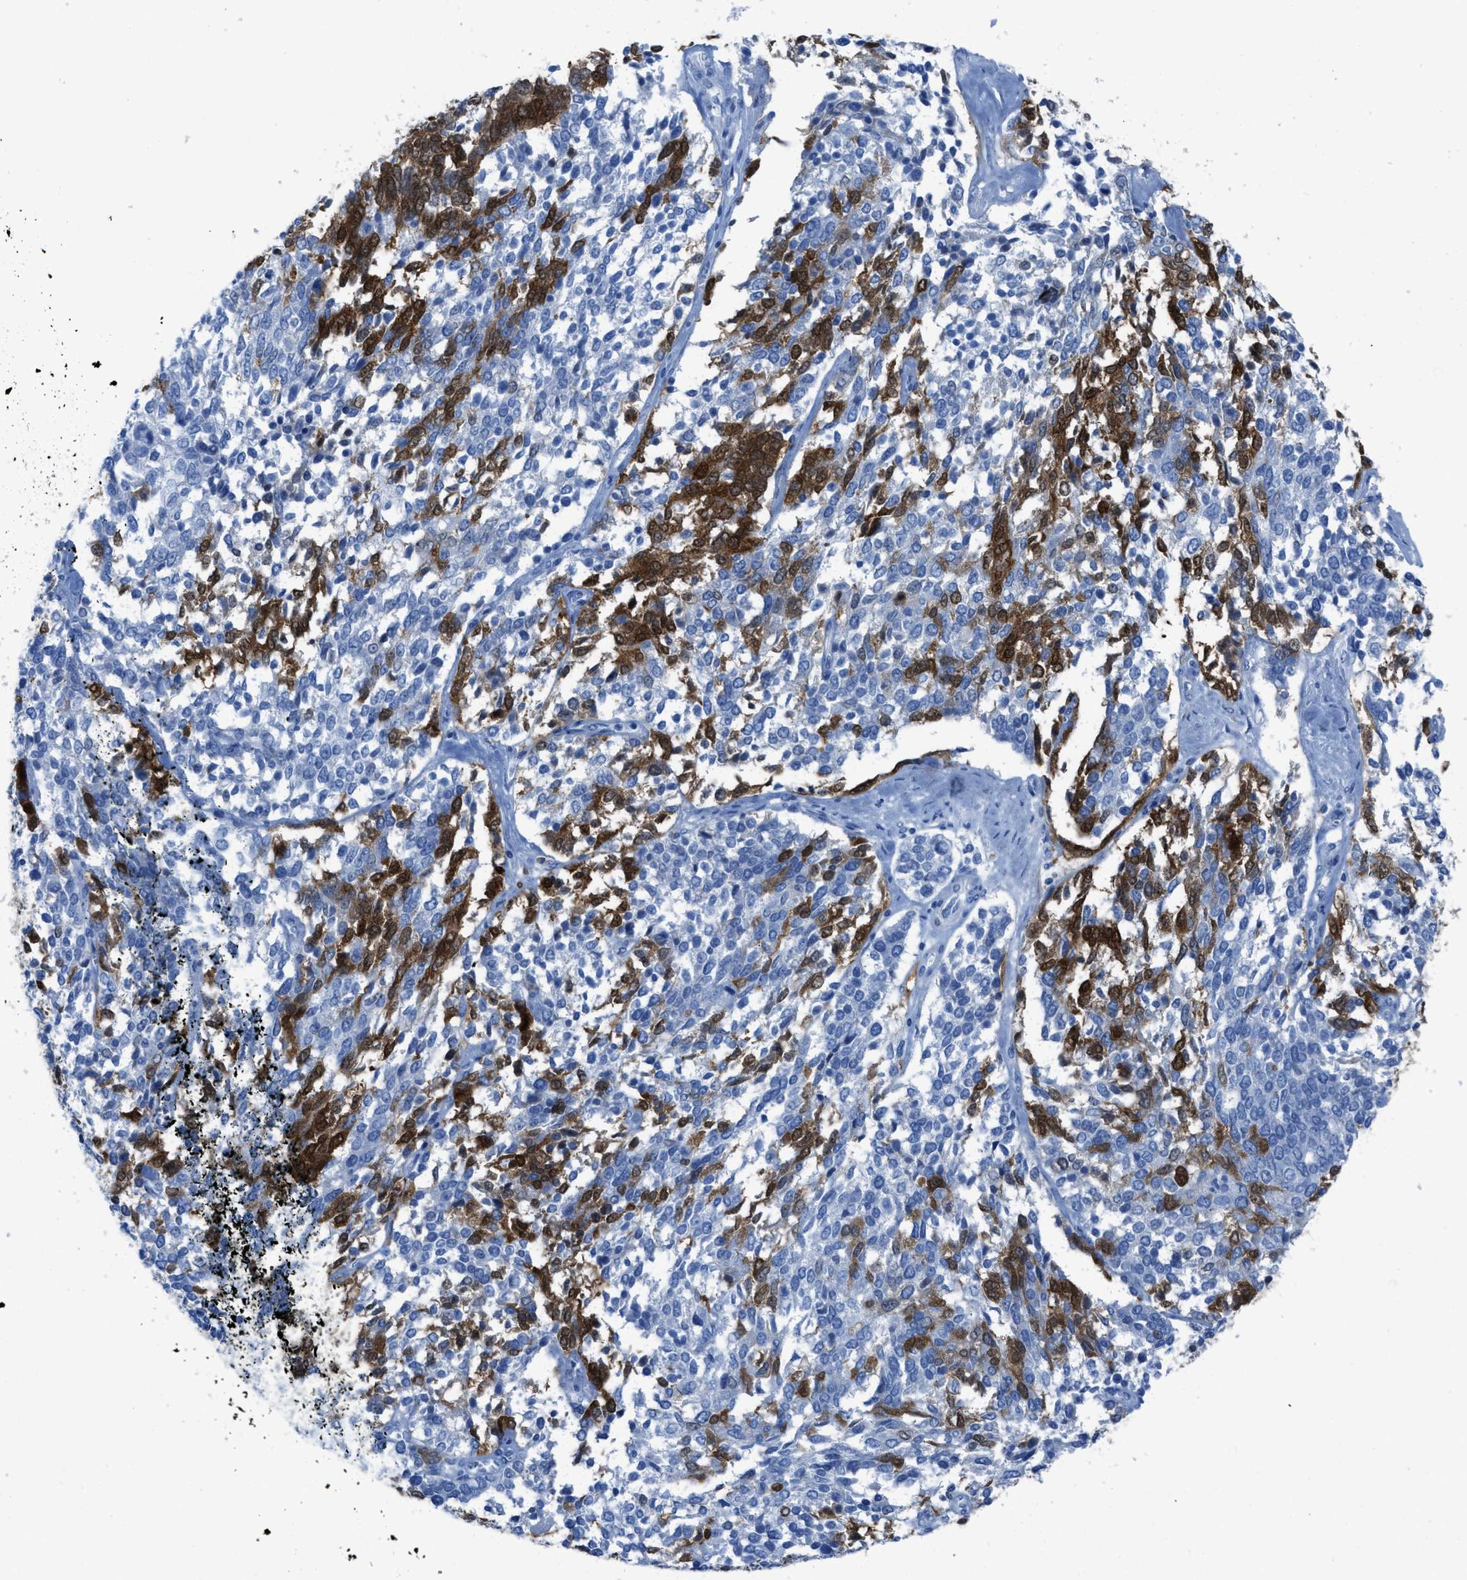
{"staining": {"intensity": "strong", "quantity": "25%-75%", "location": "cytoplasmic/membranous,nuclear"}, "tissue": "ovarian cancer", "cell_type": "Tumor cells", "image_type": "cancer", "snomed": [{"axis": "morphology", "description": "Cystadenocarcinoma, serous, NOS"}, {"axis": "topography", "description": "Ovary"}], "caption": "An image of ovarian cancer stained for a protein demonstrates strong cytoplasmic/membranous and nuclear brown staining in tumor cells.", "gene": "CDKN2A", "patient": {"sex": "female", "age": 44}}